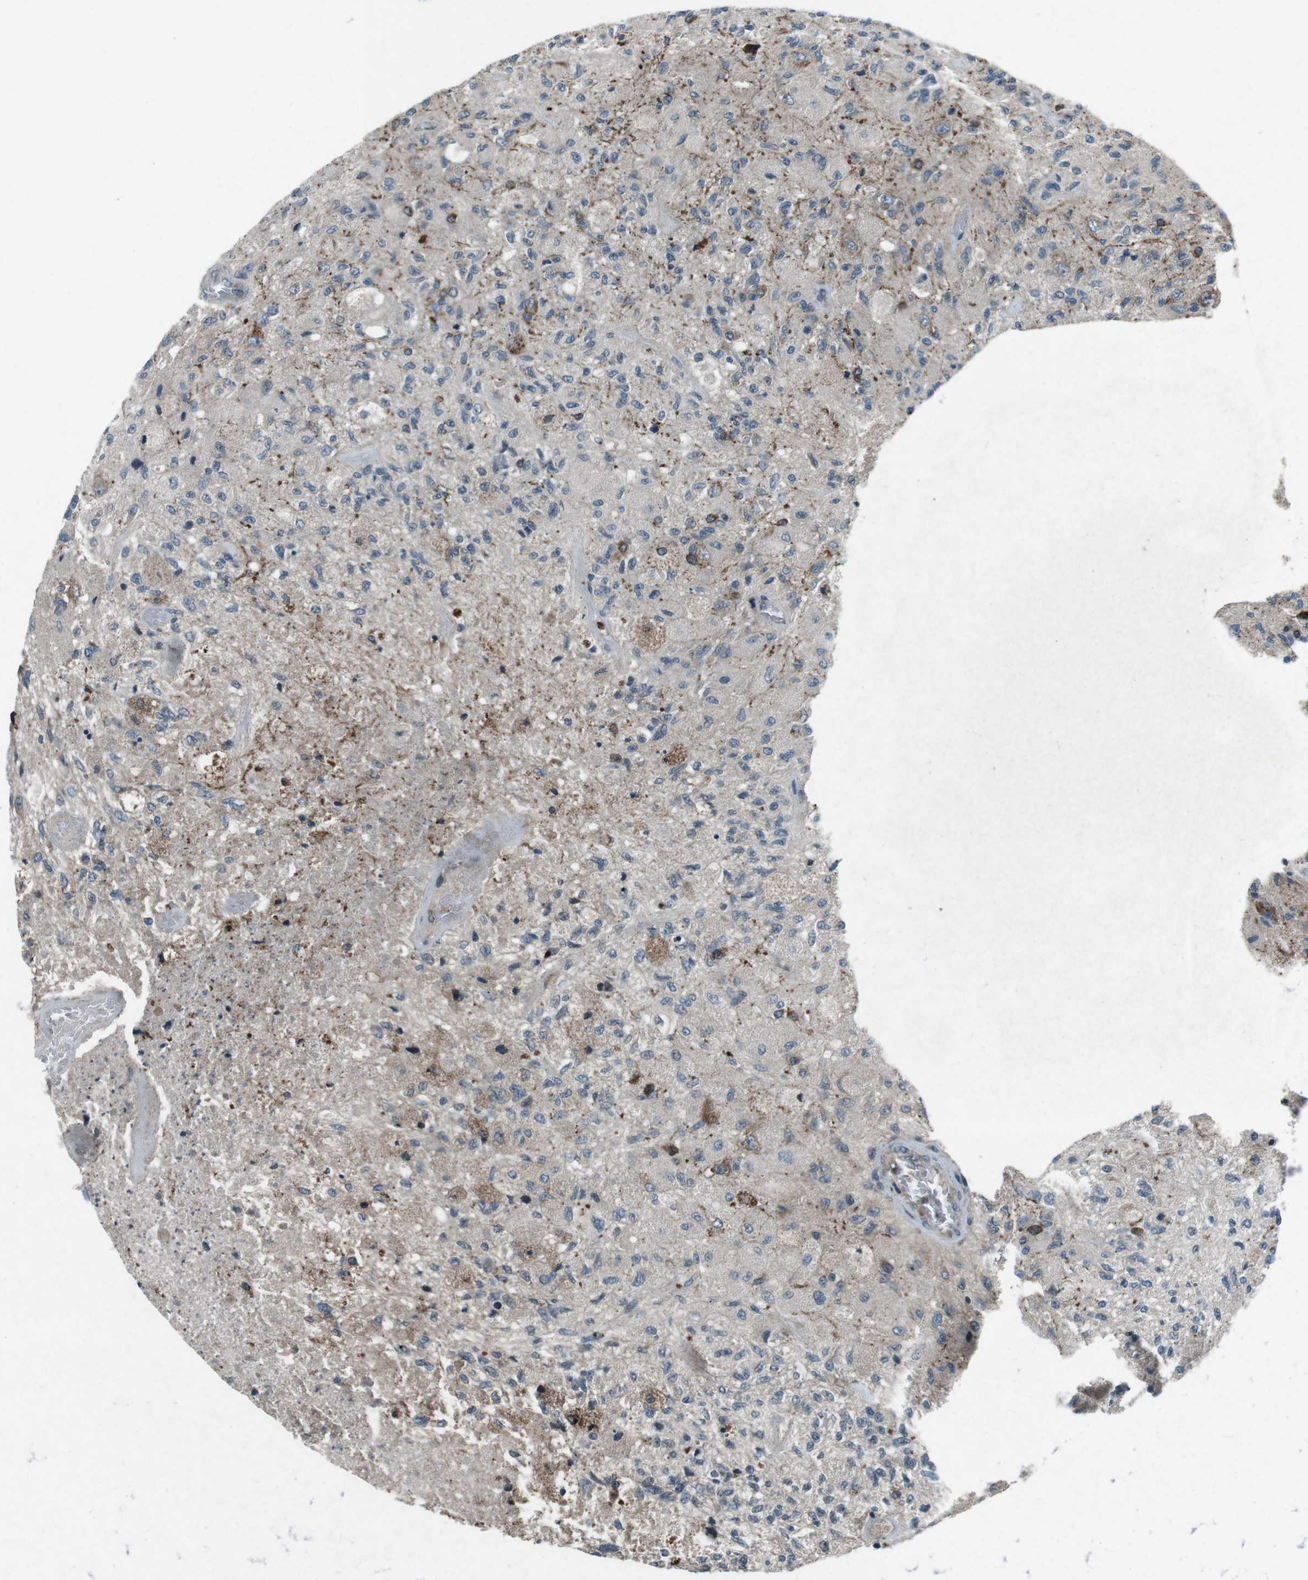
{"staining": {"intensity": "negative", "quantity": "none", "location": "none"}, "tissue": "glioma", "cell_type": "Tumor cells", "image_type": "cancer", "snomed": [{"axis": "morphology", "description": "Normal tissue, NOS"}, {"axis": "morphology", "description": "Glioma, malignant, High grade"}, {"axis": "topography", "description": "Cerebral cortex"}], "caption": "Photomicrograph shows no protein expression in tumor cells of malignant high-grade glioma tissue.", "gene": "CDK16", "patient": {"sex": "male", "age": 77}}